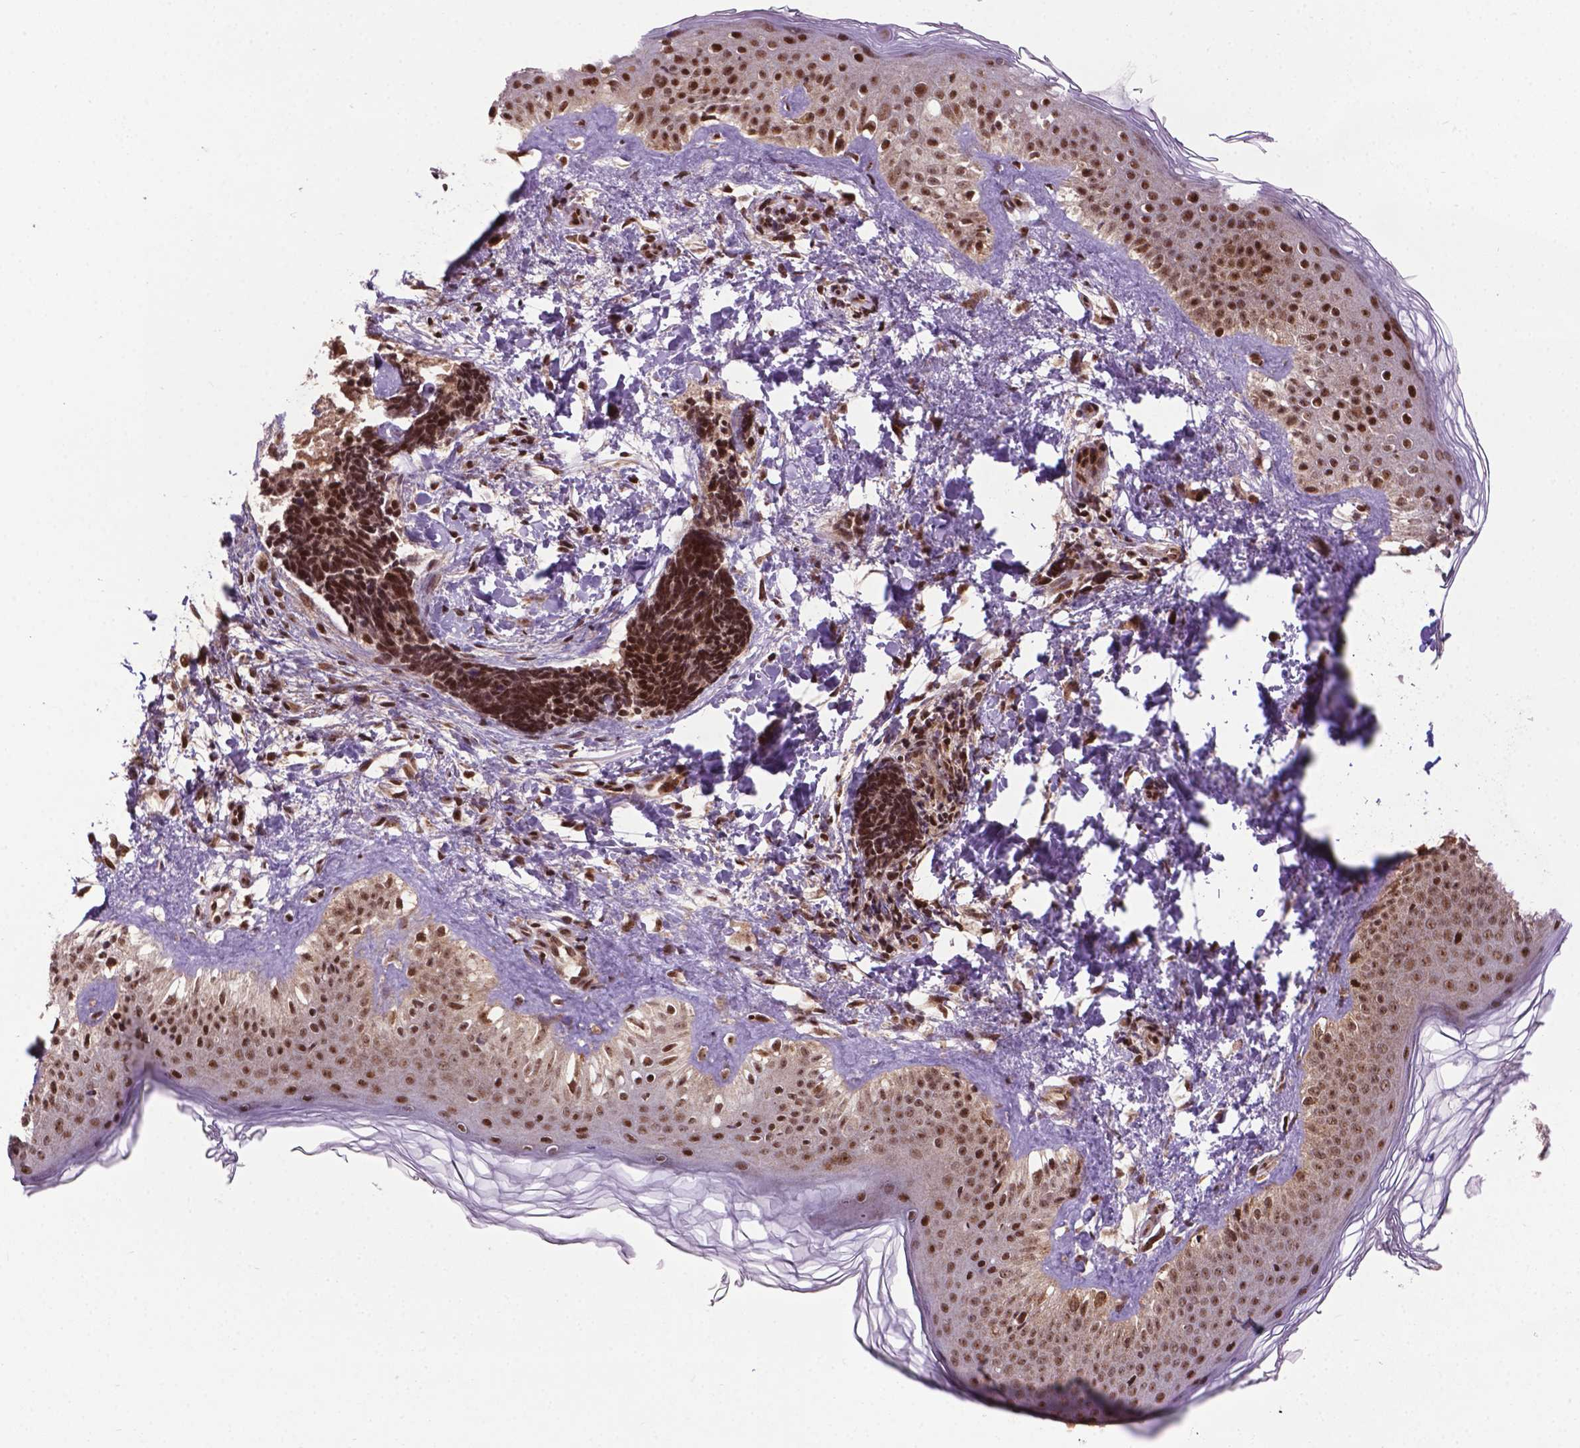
{"staining": {"intensity": "moderate", "quantity": ">75%", "location": "nuclear"}, "tissue": "skin cancer", "cell_type": "Tumor cells", "image_type": "cancer", "snomed": [{"axis": "morphology", "description": "Normal tissue, NOS"}, {"axis": "morphology", "description": "Basal cell carcinoma"}, {"axis": "topography", "description": "Skin"}], "caption": "Skin basal cell carcinoma stained with immunohistochemistry (IHC) shows moderate nuclear staining in about >75% of tumor cells.", "gene": "CSNK2A1", "patient": {"sex": "male", "age": 46}}